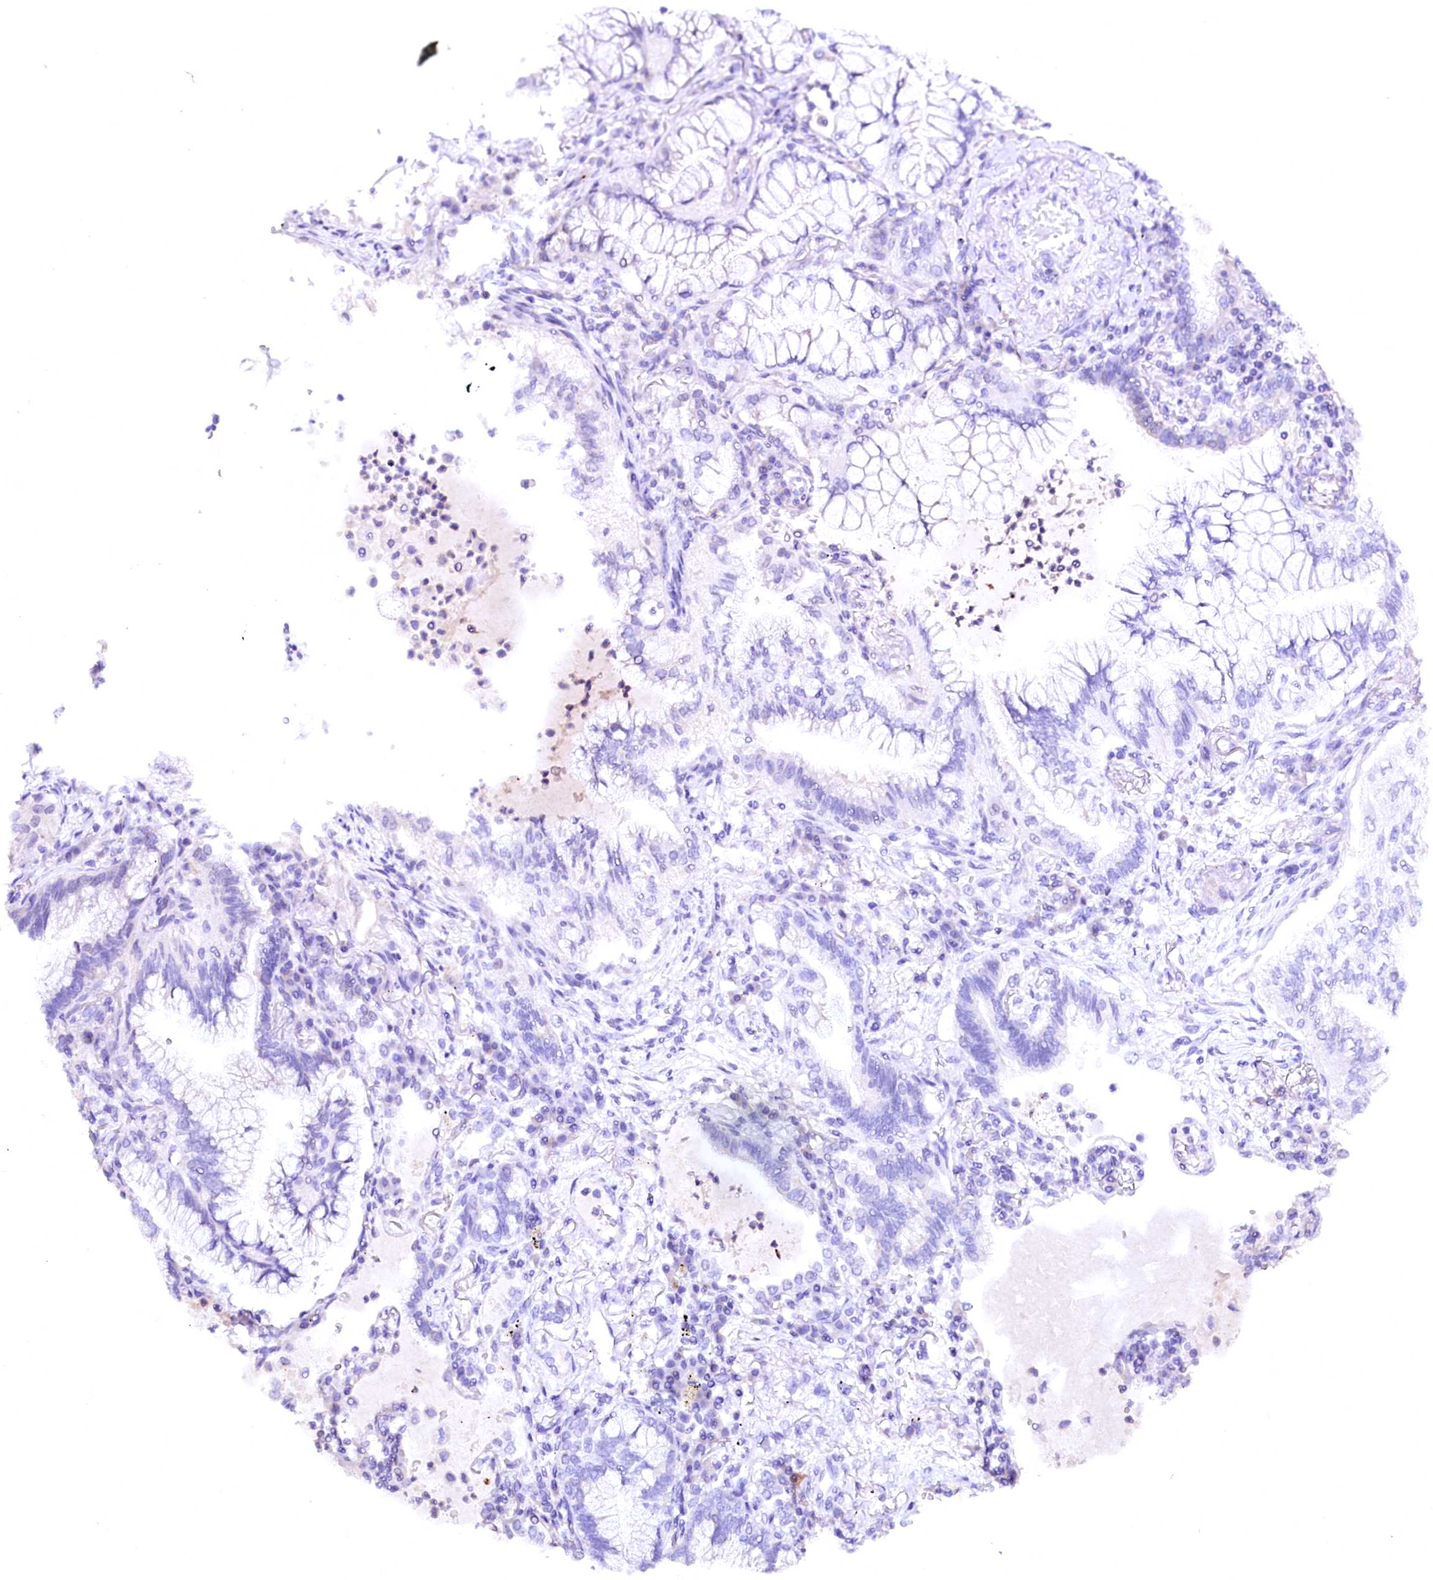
{"staining": {"intensity": "negative", "quantity": "none", "location": "none"}, "tissue": "lung cancer", "cell_type": "Tumor cells", "image_type": "cancer", "snomed": [{"axis": "morphology", "description": "Adenocarcinoma, NOS"}, {"axis": "topography", "description": "Lung"}], "caption": "Tumor cells are negative for brown protein staining in lung cancer (adenocarcinoma). (DAB (3,3'-diaminobenzidine) IHC, high magnification).", "gene": "NALF1", "patient": {"sex": "female", "age": 70}}